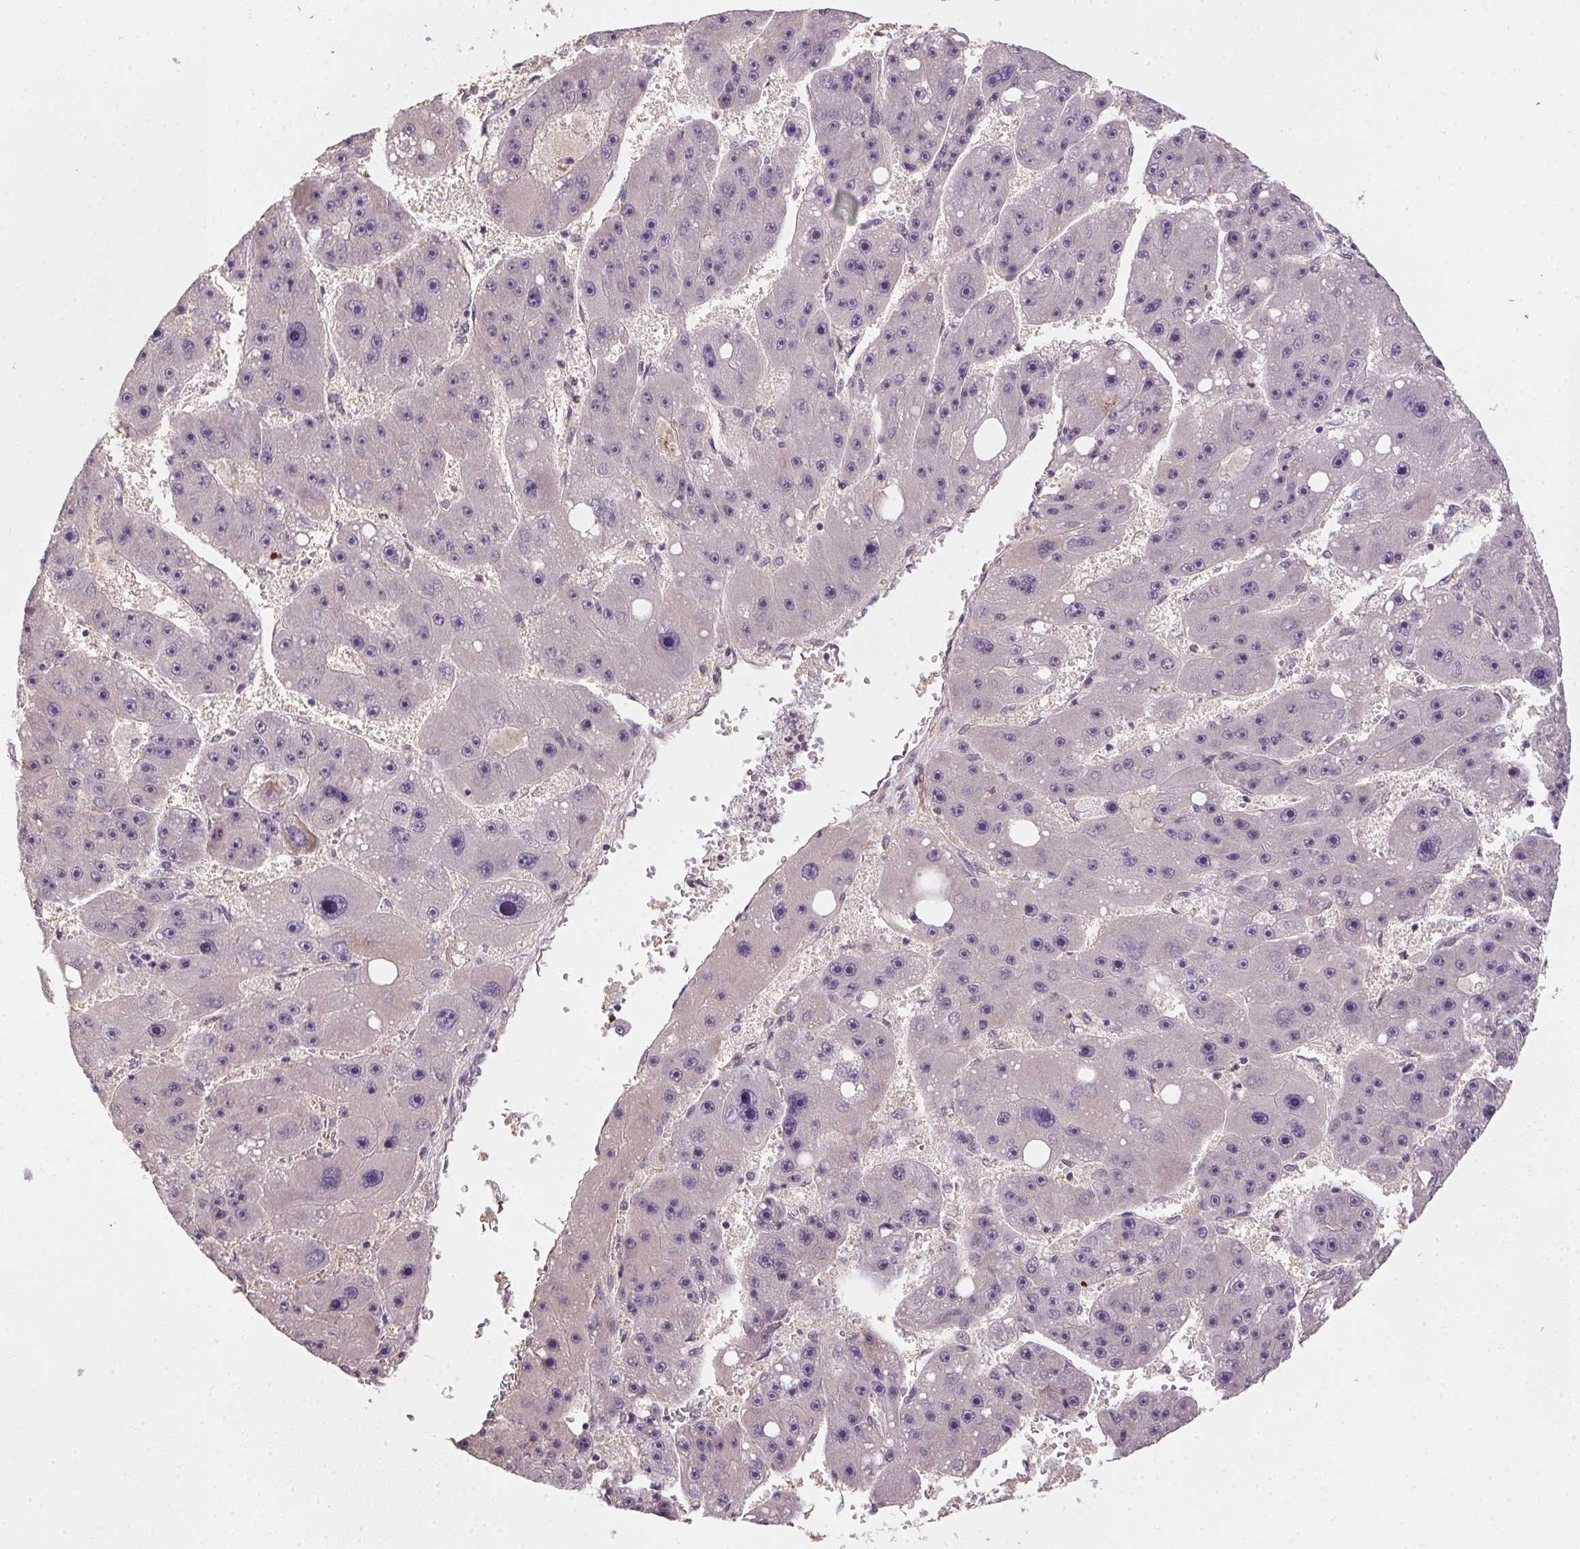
{"staining": {"intensity": "weak", "quantity": "<25%", "location": "cytoplasmic/membranous"}, "tissue": "liver cancer", "cell_type": "Tumor cells", "image_type": "cancer", "snomed": [{"axis": "morphology", "description": "Carcinoma, Hepatocellular, NOS"}, {"axis": "topography", "description": "Liver"}], "caption": "Tumor cells show no significant protein positivity in liver hepatocellular carcinoma. (Immunohistochemistry, brightfield microscopy, high magnification).", "gene": "CFAP92", "patient": {"sex": "female", "age": 61}}